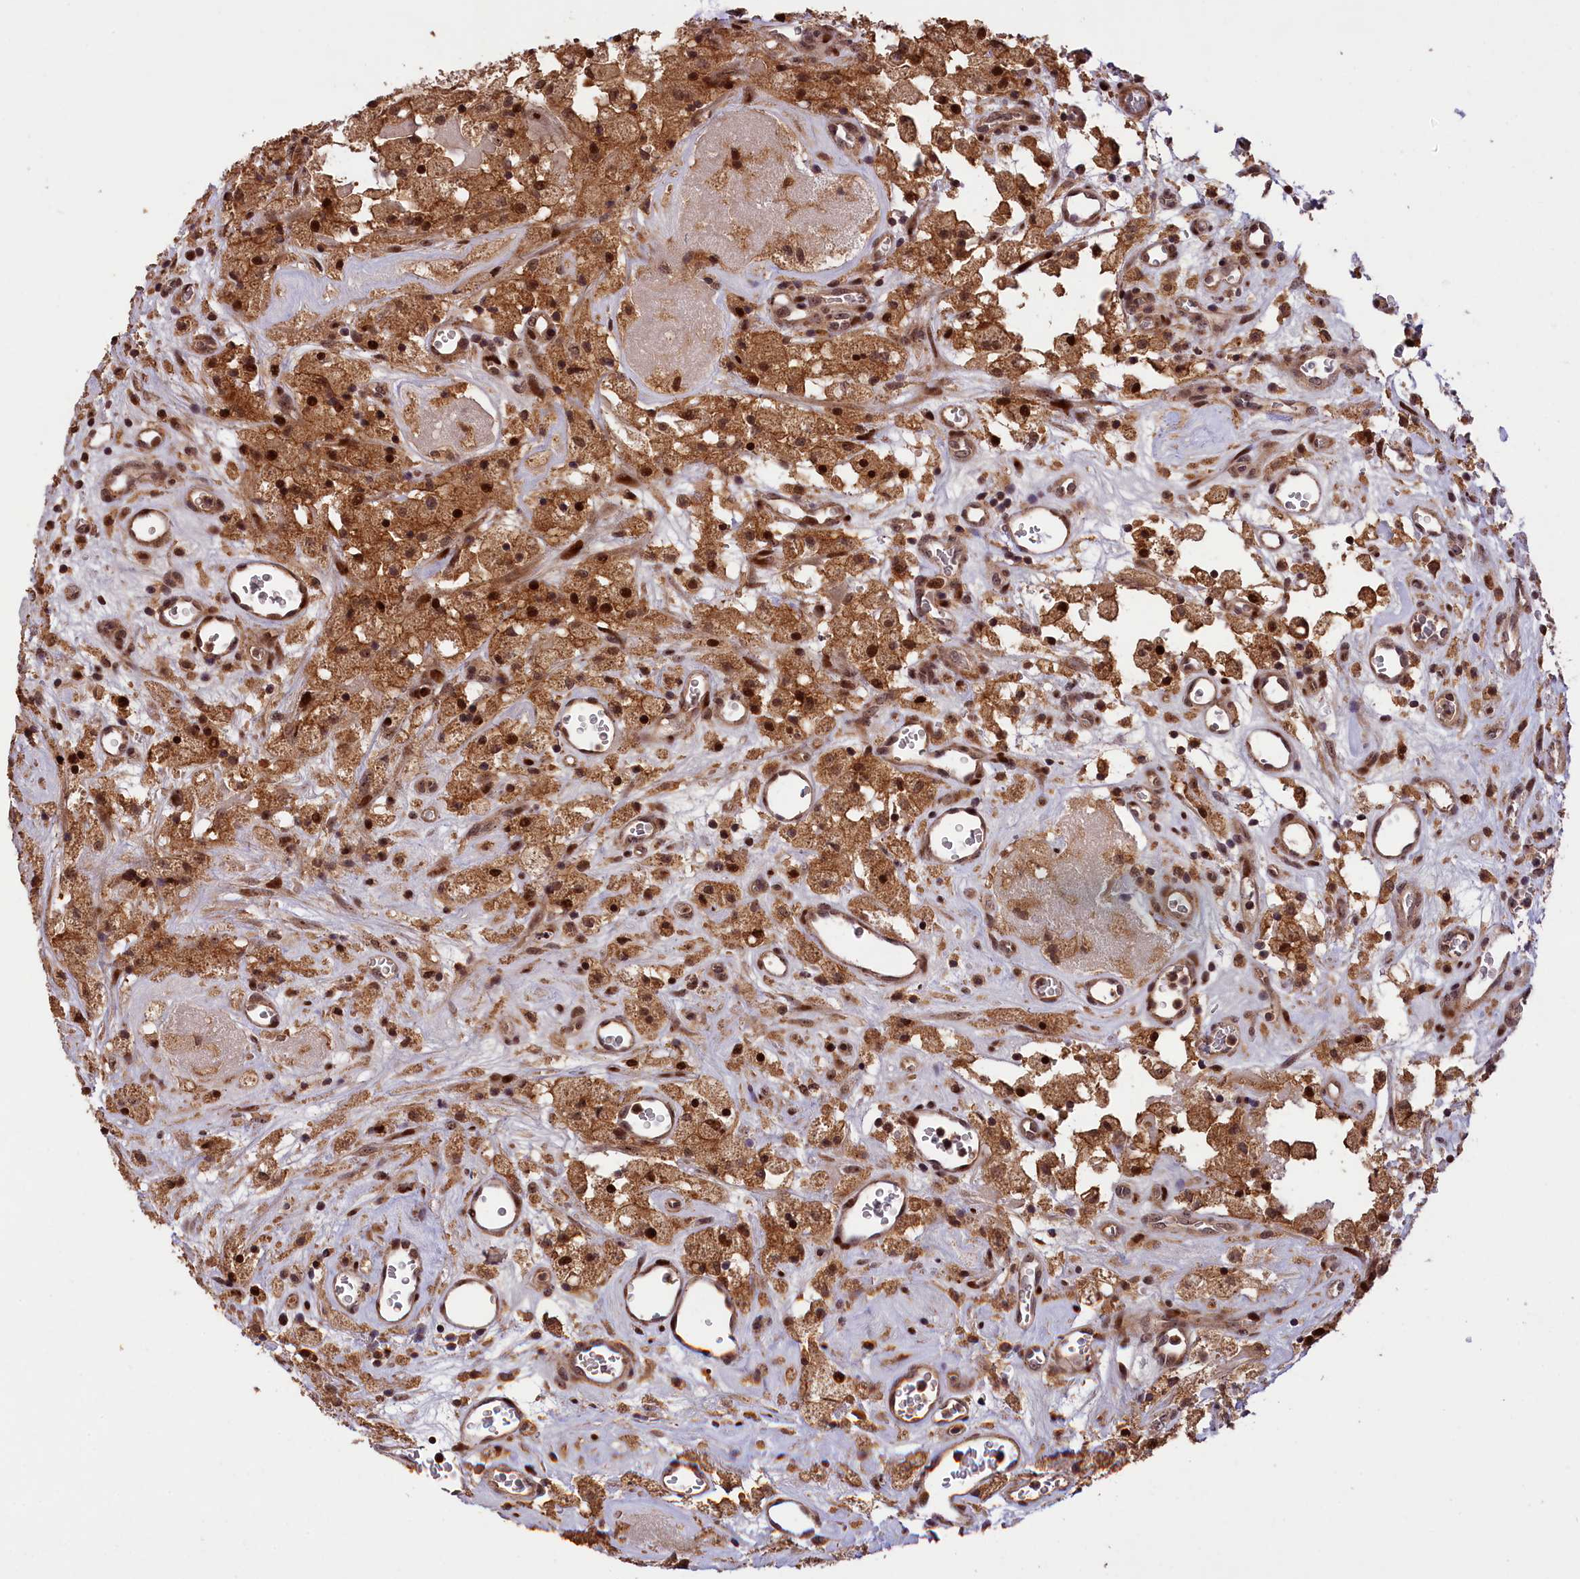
{"staining": {"intensity": "strong", "quantity": "25%-75%", "location": "cytoplasmic/membranous,nuclear"}, "tissue": "glioma", "cell_type": "Tumor cells", "image_type": "cancer", "snomed": [{"axis": "morphology", "description": "Glioma, malignant, High grade"}, {"axis": "topography", "description": "Brain"}], "caption": "The immunohistochemical stain labels strong cytoplasmic/membranous and nuclear staining in tumor cells of malignant glioma (high-grade) tissue.", "gene": "PHAF1", "patient": {"sex": "male", "age": 76}}